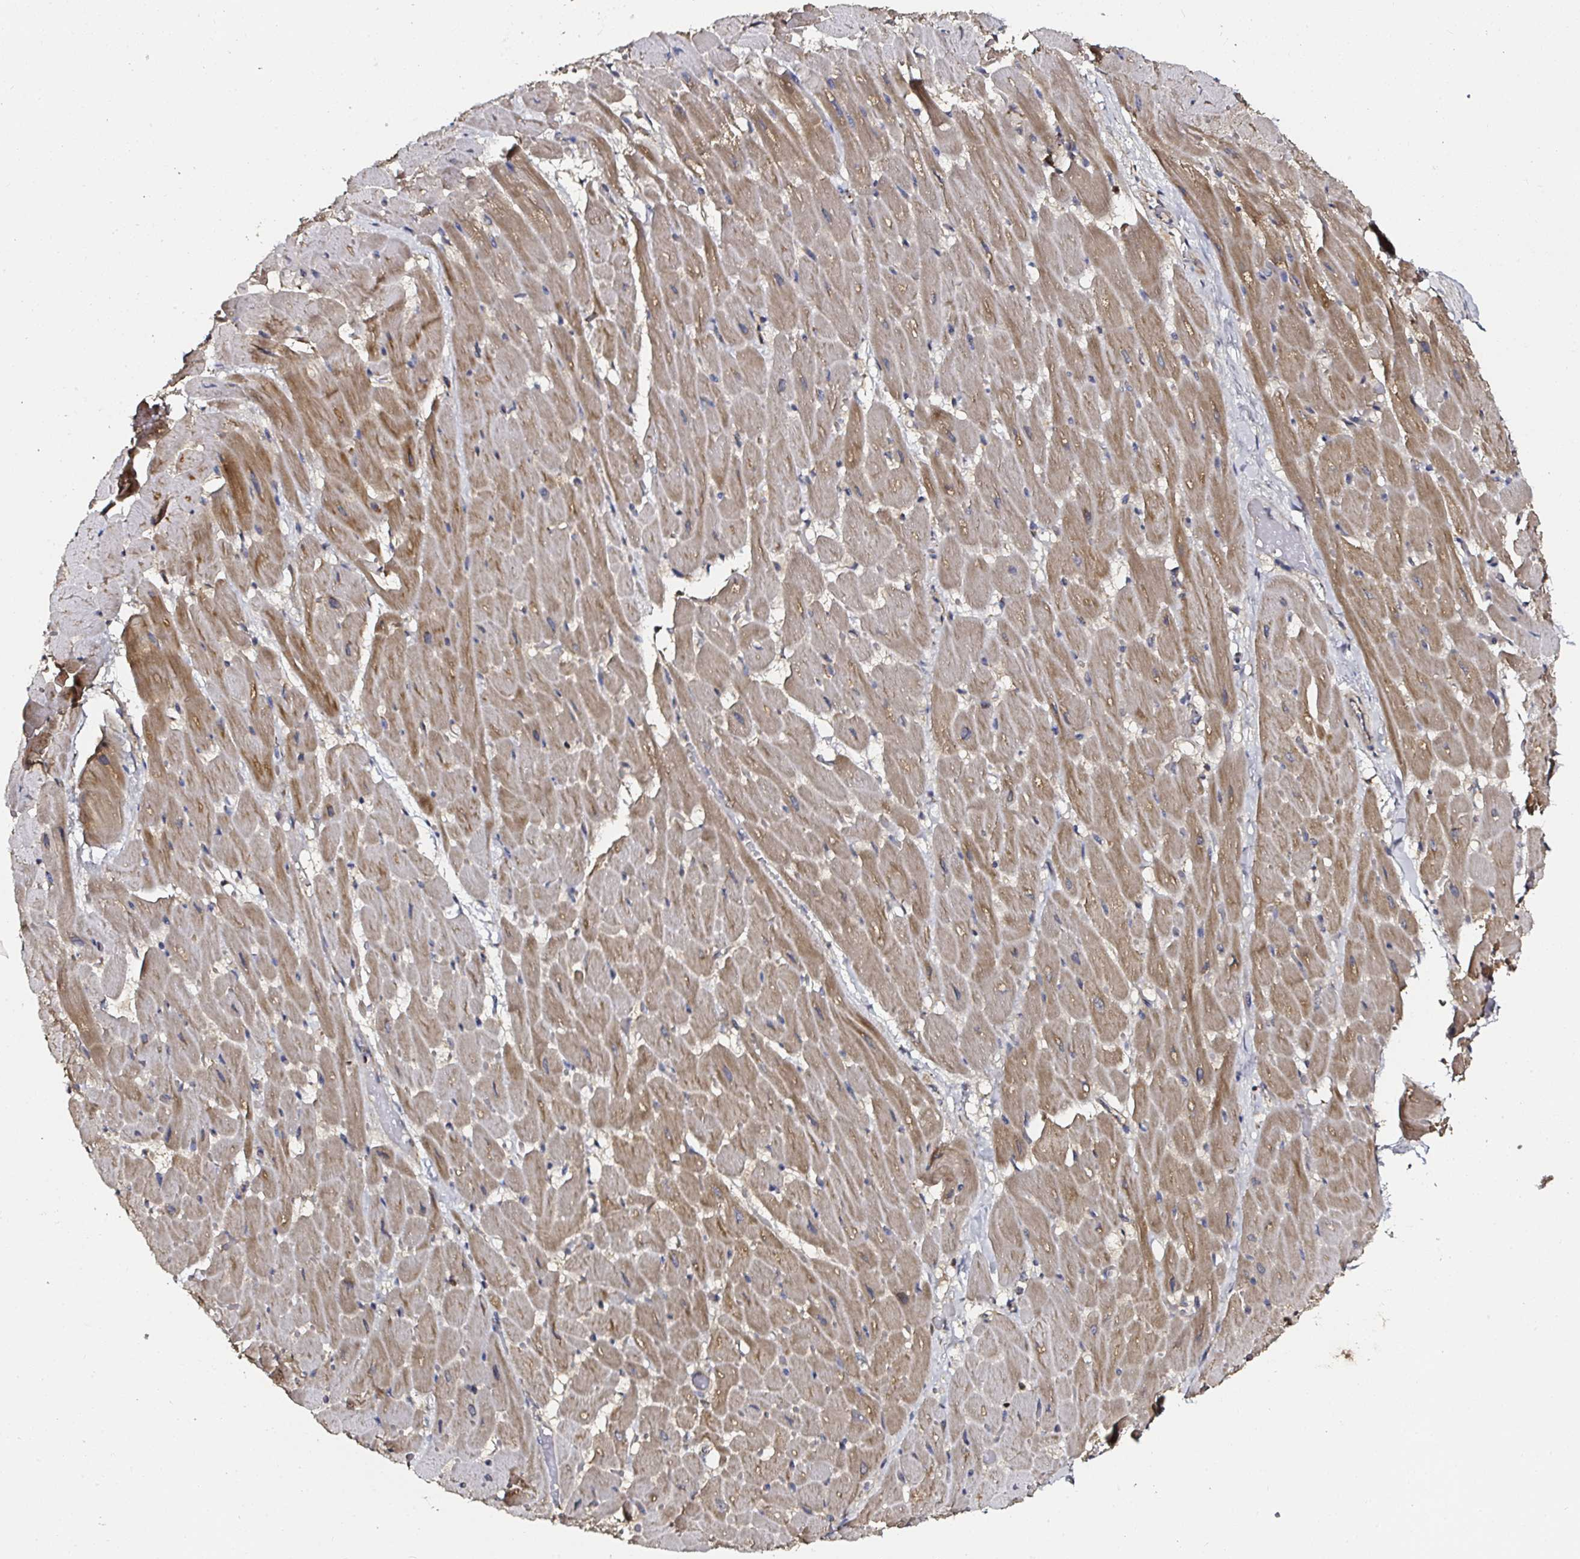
{"staining": {"intensity": "moderate", "quantity": ">75%", "location": "cytoplasmic/membranous"}, "tissue": "heart muscle", "cell_type": "Cardiomyocytes", "image_type": "normal", "snomed": [{"axis": "morphology", "description": "Normal tissue, NOS"}, {"axis": "topography", "description": "Heart"}], "caption": "Immunohistochemical staining of benign human heart muscle displays >75% levels of moderate cytoplasmic/membranous protein positivity in about >75% of cardiomyocytes. (IHC, brightfield microscopy, high magnification).", "gene": "ATAD3A", "patient": {"sex": "male", "age": 37}}